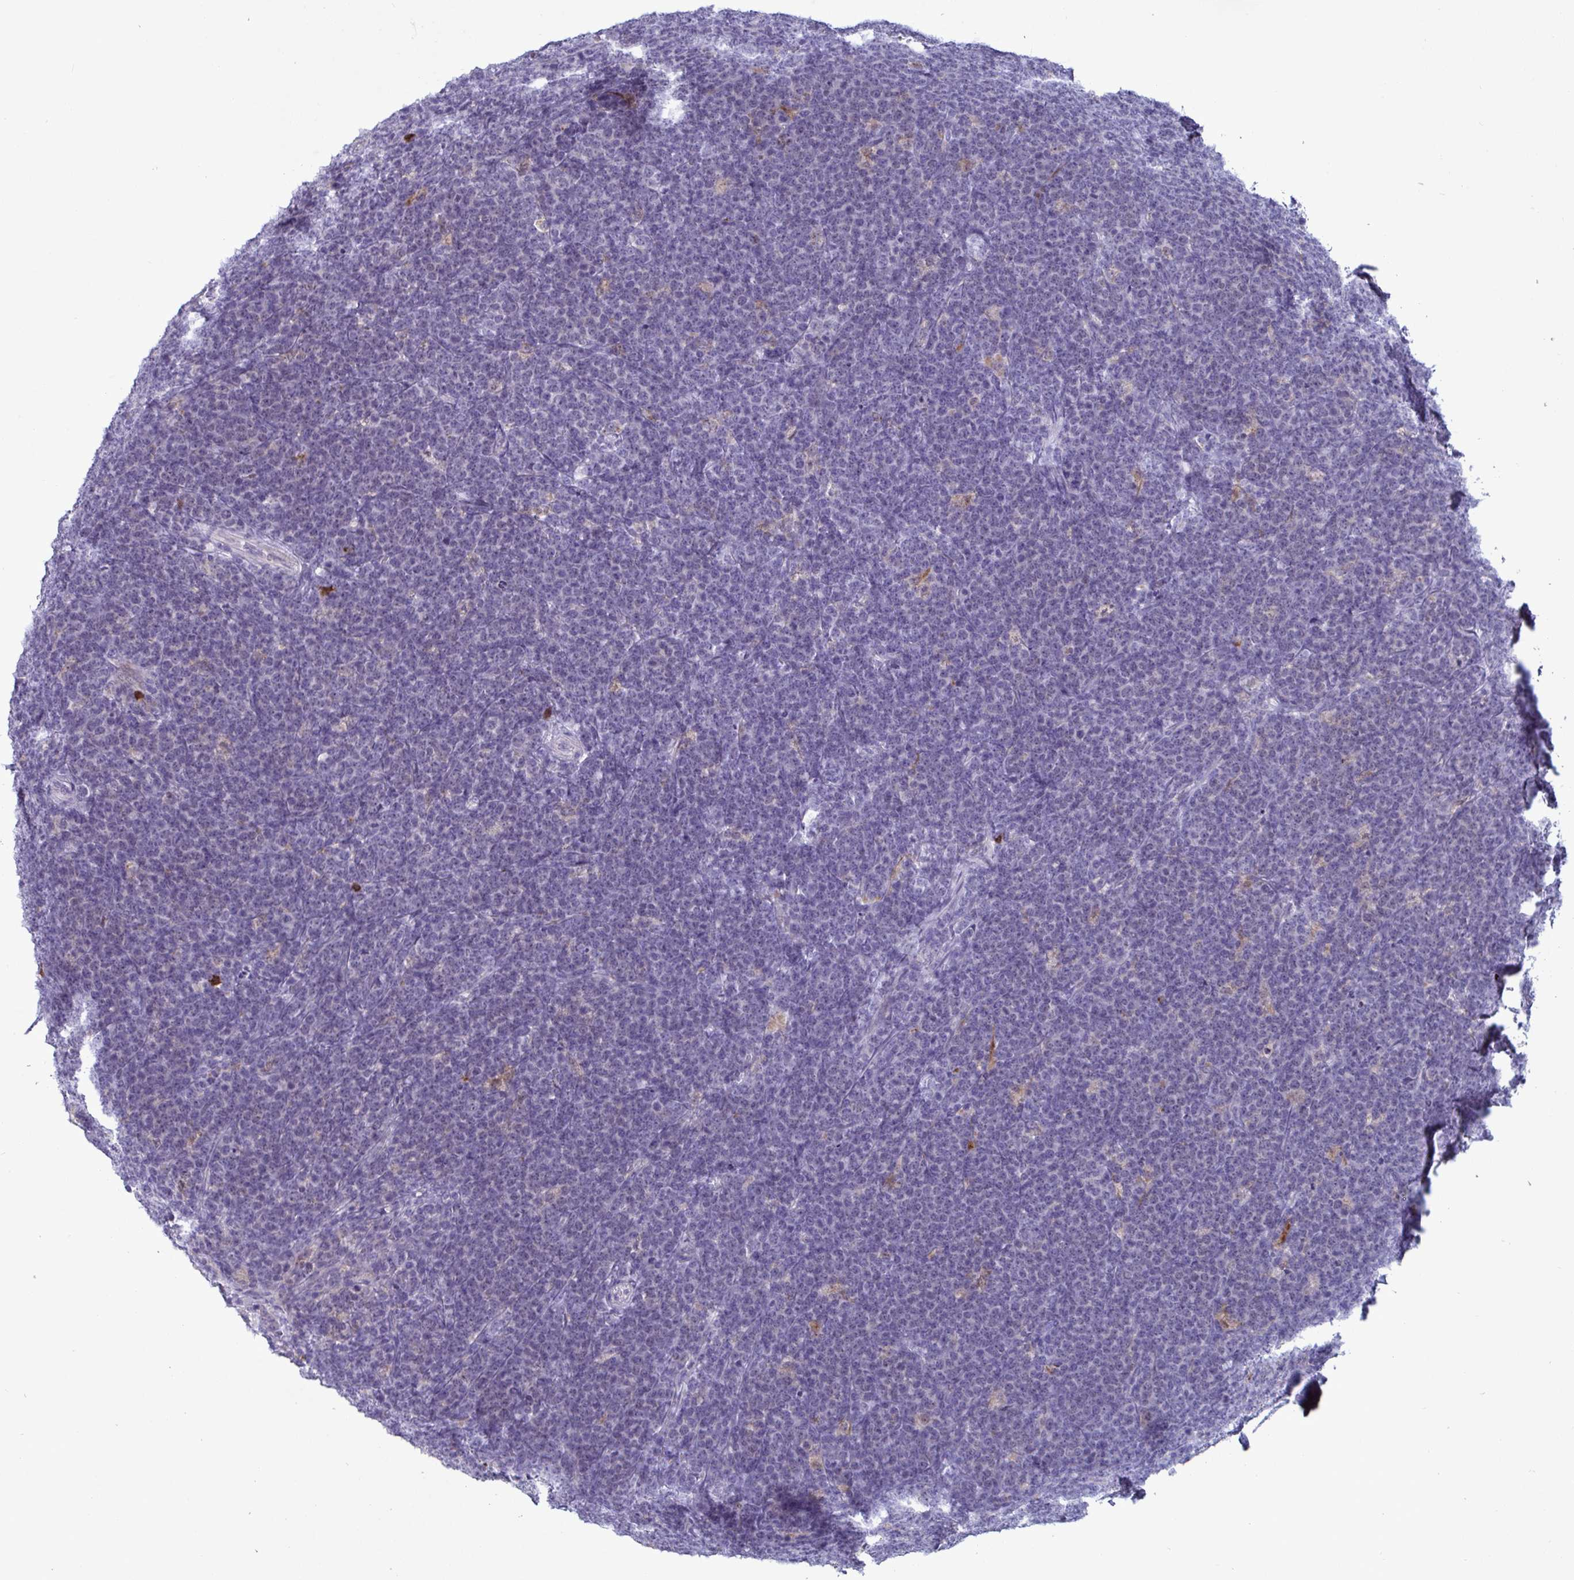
{"staining": {"intensity": "negative", "quantity": "none", "location": "none"}, "tissue": "lymphoma", "cell_type": "Tumor cells", "image_type": "cancer", "snomed": [{"axis": "morphology", "description": "Malignant lymphoma, non-Hodgkin's type, High grade"}, {"axis": "topography", "description": "Small intestine"}, {"axis": "topography", "description": "Colon"}], "caption": "A high-resolution image shows immunohistochemistry staining of lymphoma, which shows no significant expression in tumor cells.", "gene": "TAS2R38", "patient": {"sex": "male", "age": 8}}